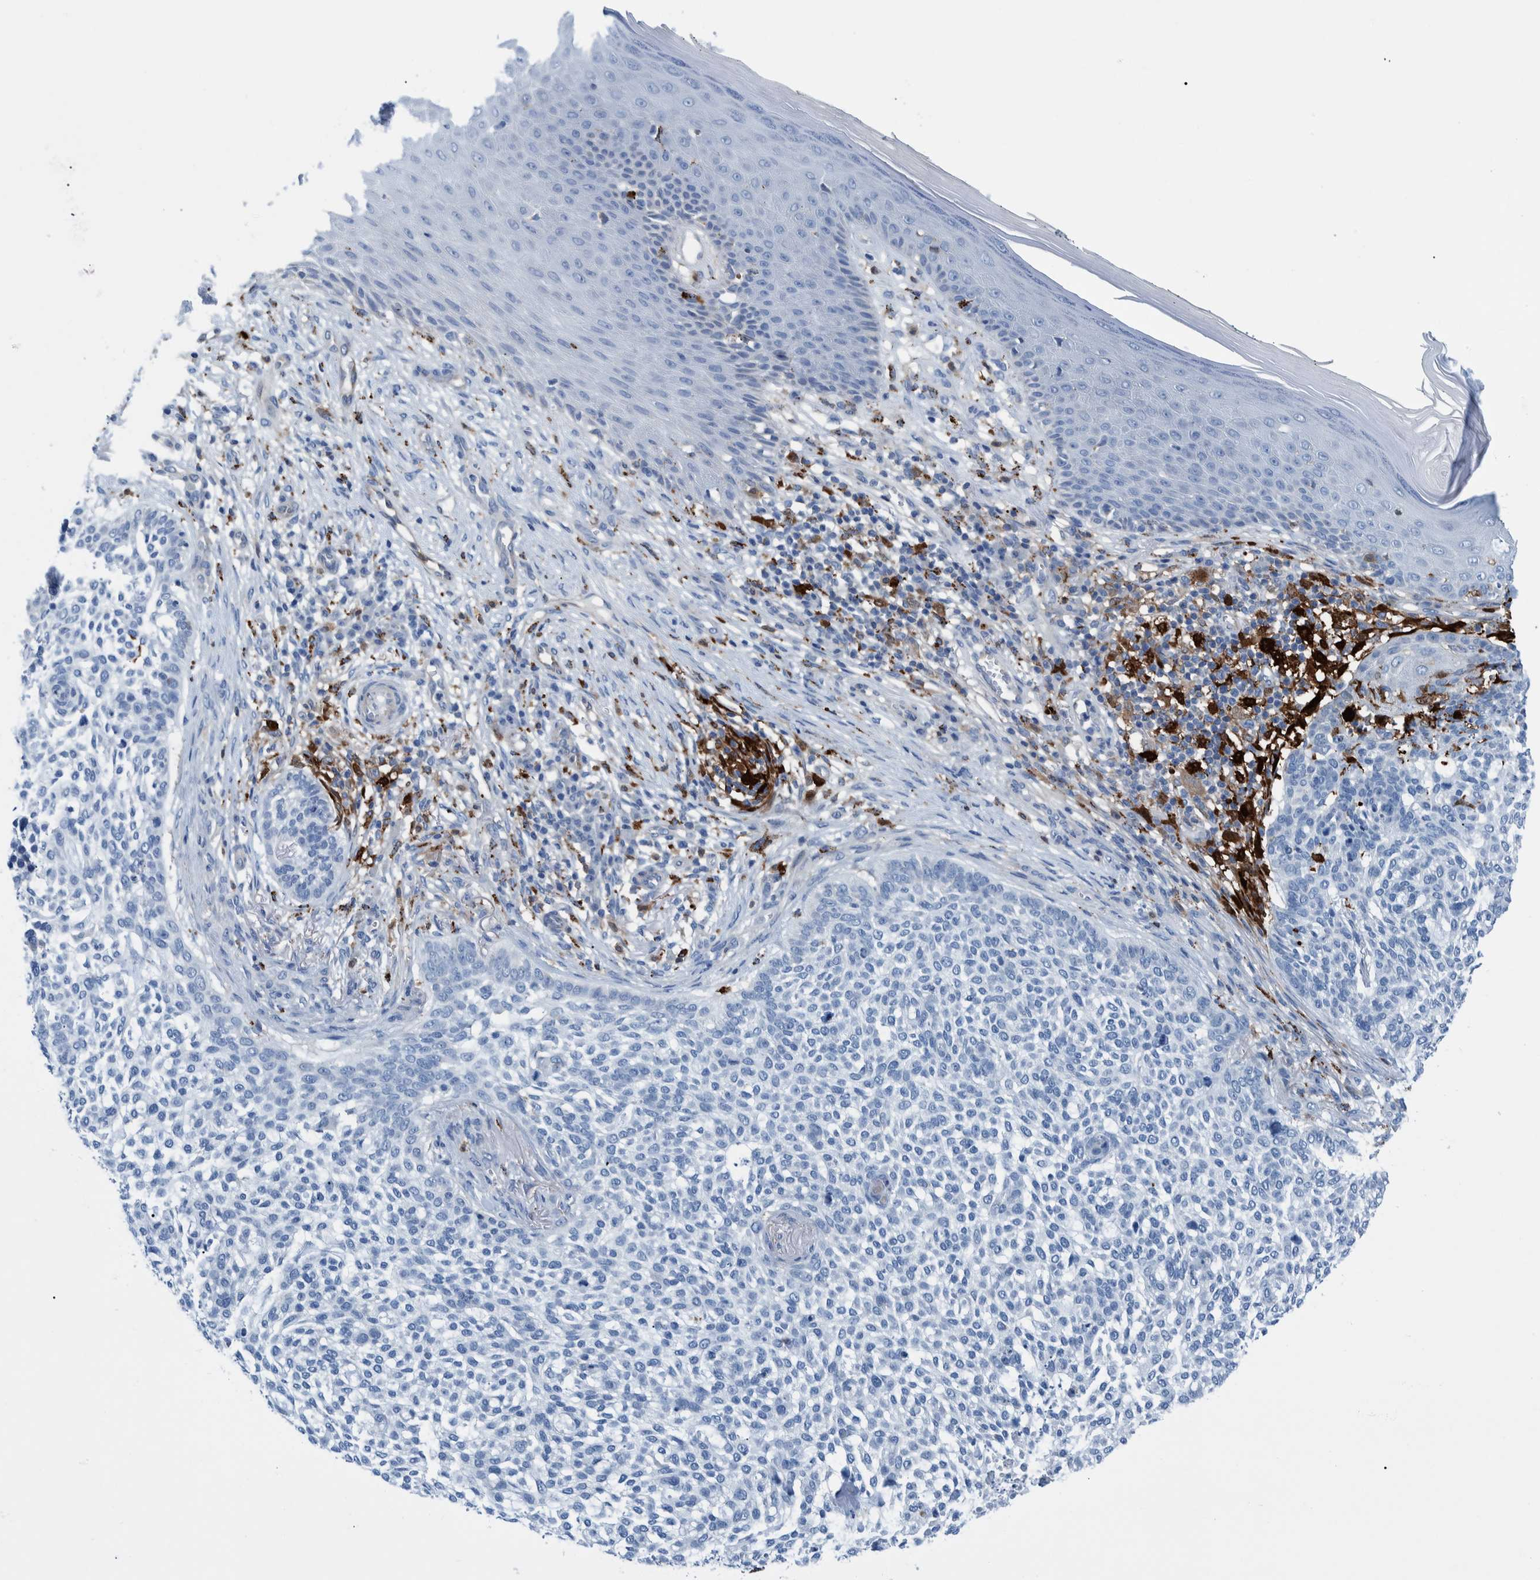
{"staining": {"intensity": "negative", "quantity": "none", "location": "none"}, "tissue": "skin cancer", "cell_type": "Tumor cells", "image_type": "cancer", "snomed": [{"axis": "morphology", "description": "Basal cell carcinoma"}, {"axis": "topography", "description": "Skin"}], "caption": "High magnification brightfield microscopy of skin cancer stained with DAB (3,3'-diaminobenzidine) (brown) and counterstained with hematoxylin (blue): tumor cells show no significant staining.", "gene": "IDO1", "patient": {"sex": "female", "age": 64}}